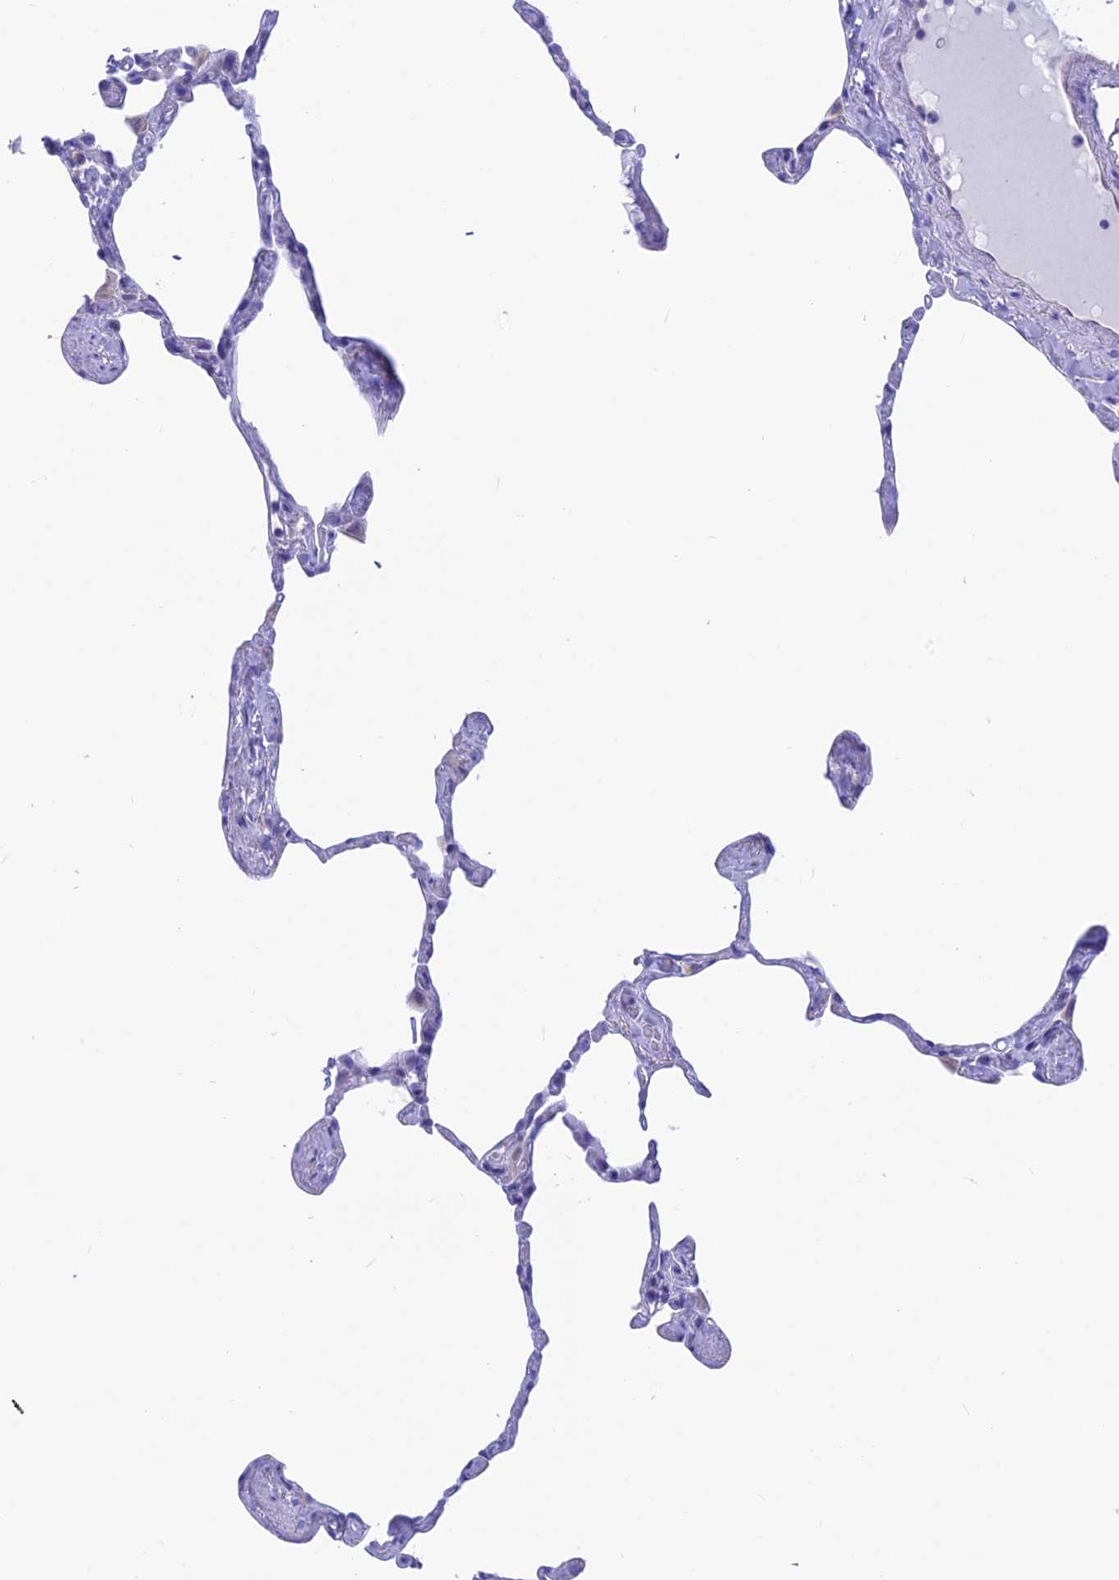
{"staining": {"intensity": "negative", "quantity": "none", "location": "none"}, "tissue": "lung", "cell_type": "Alveolar cells", "image_type": "normal", "snomed": [{"axis": "morphology", "description": "Normal tissue, NOS"}, {"axis": "topography", "description": "Lung"}], "caption": "This is an immunohistochemistry (IHC) micrograph of unremarkable lung. There is no positivity in alveolar cells.", "gene": "GNGT2", "patient": {"sex": "male", "age": 65}}